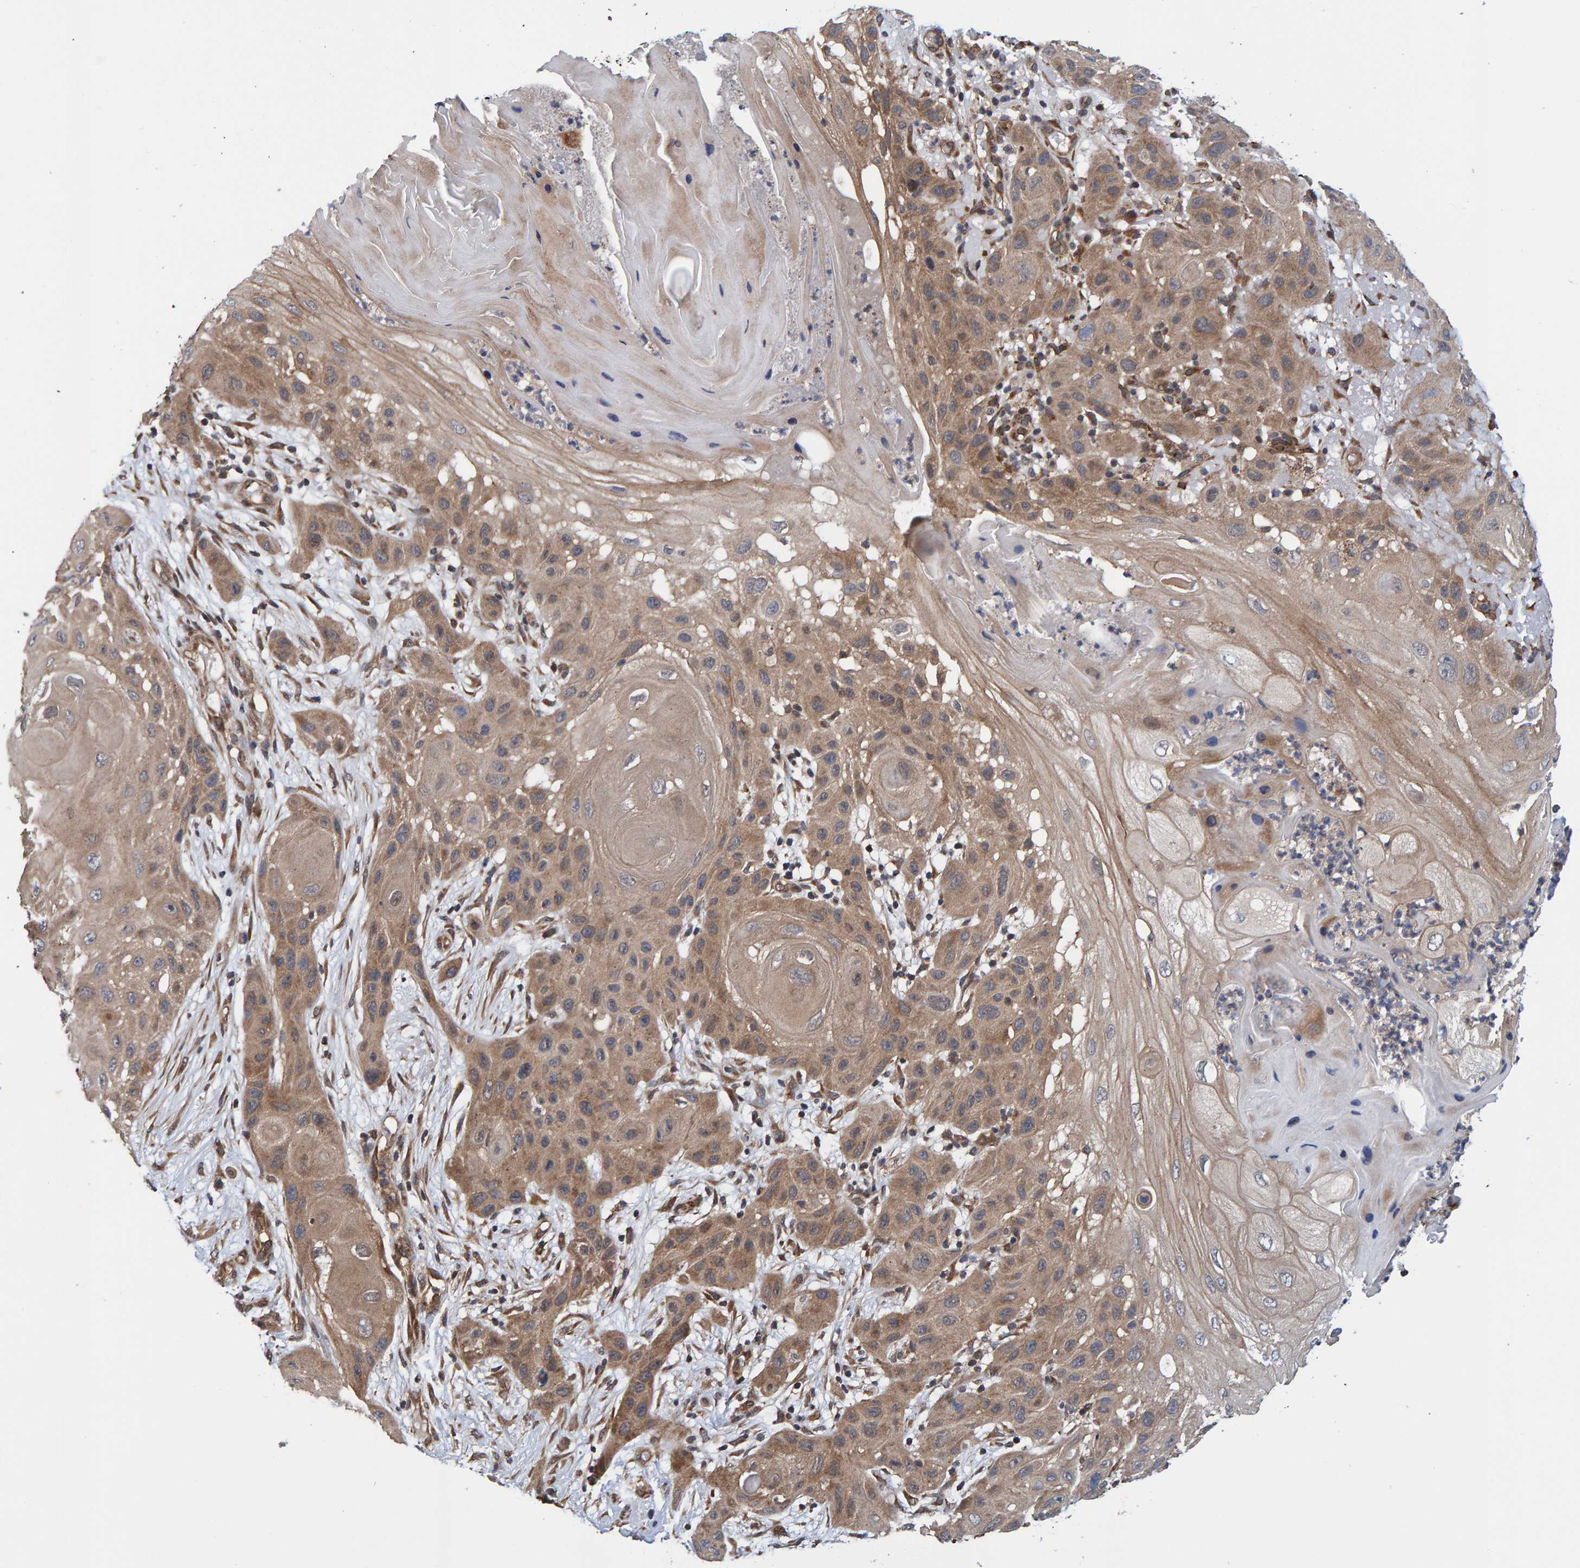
{"staining": {"intensity": "moderate", "quantity": ">75%", "location": "cytoplasmic/membranous"}, "tissue": "skin cancer", "cell_type": "Tumor cells", "image_type": "cancer", "snomed": [{"axis": "morphology", "description": "Squamous cell carcinoma, NOS"}, {"axis": "topography", "description": "Skin"}], "caption": "Approximately >75% of tumor cells in human skin cancer display moderate cytoplasmic/membranous protein positivity as visualized by brown immunohistochemical staining.", "gene": "SCRN2", "patient": {"sex": "female", "age": 96}}